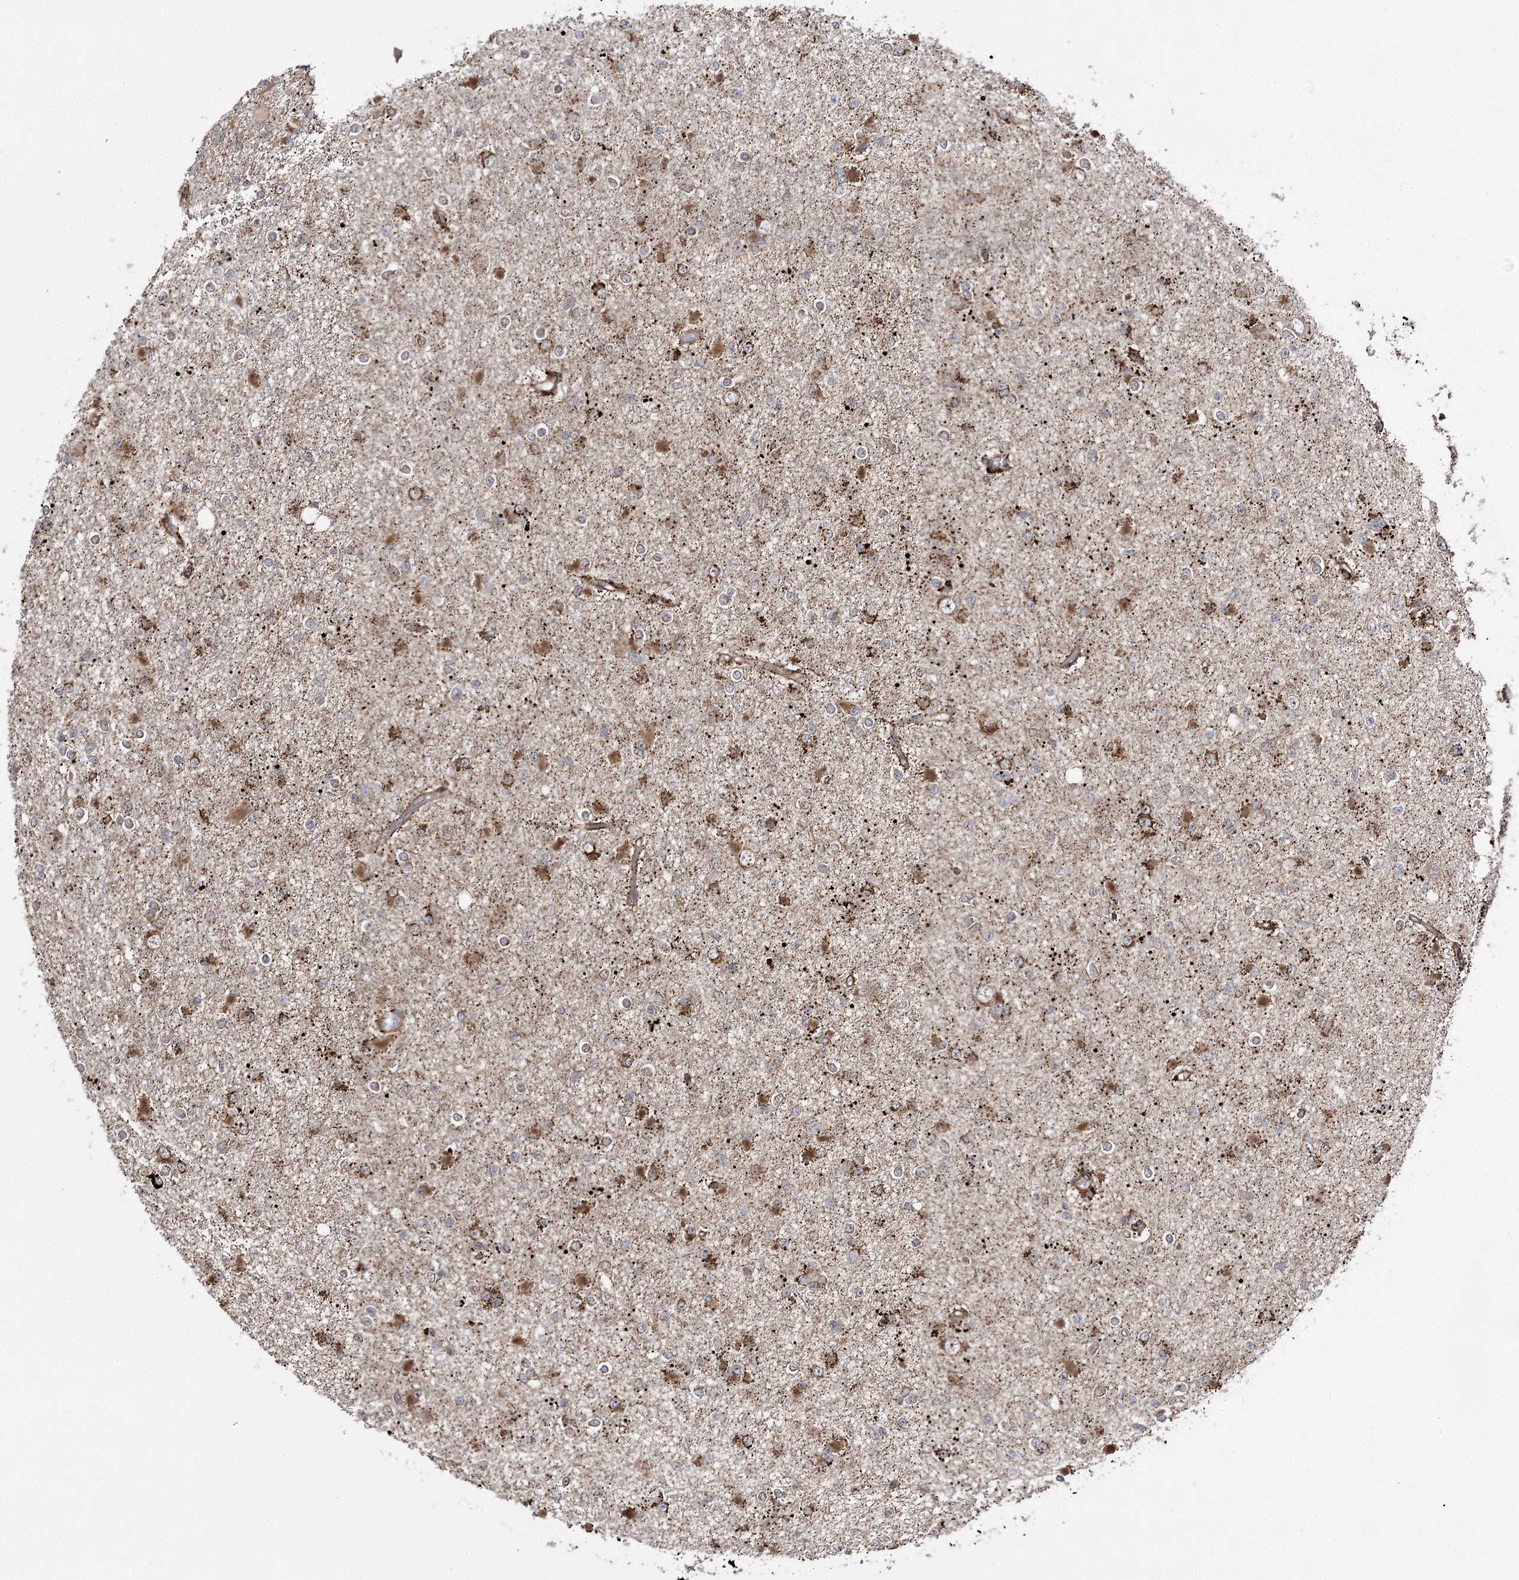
{"staining": {"intensity": "moderate", "quantity": "25%-75%", "location": "cytoplasmic/membranous"}, "tissue": "glioma", "cell_type": "Tumor cells", "image_type": "cancer", "snomed": [{"axis": "morphology", "description": "Glioma, malignant, Low grade"}, {"axis": "topography", "description": "Brain"}], "caption": "The image shows staining of glioma, revealing moderate cytoplasmic/membranous protein expression (brown color) within tumor cells.", "gene": "FANCL", "patient": {"sex": "female", "age": 22}}